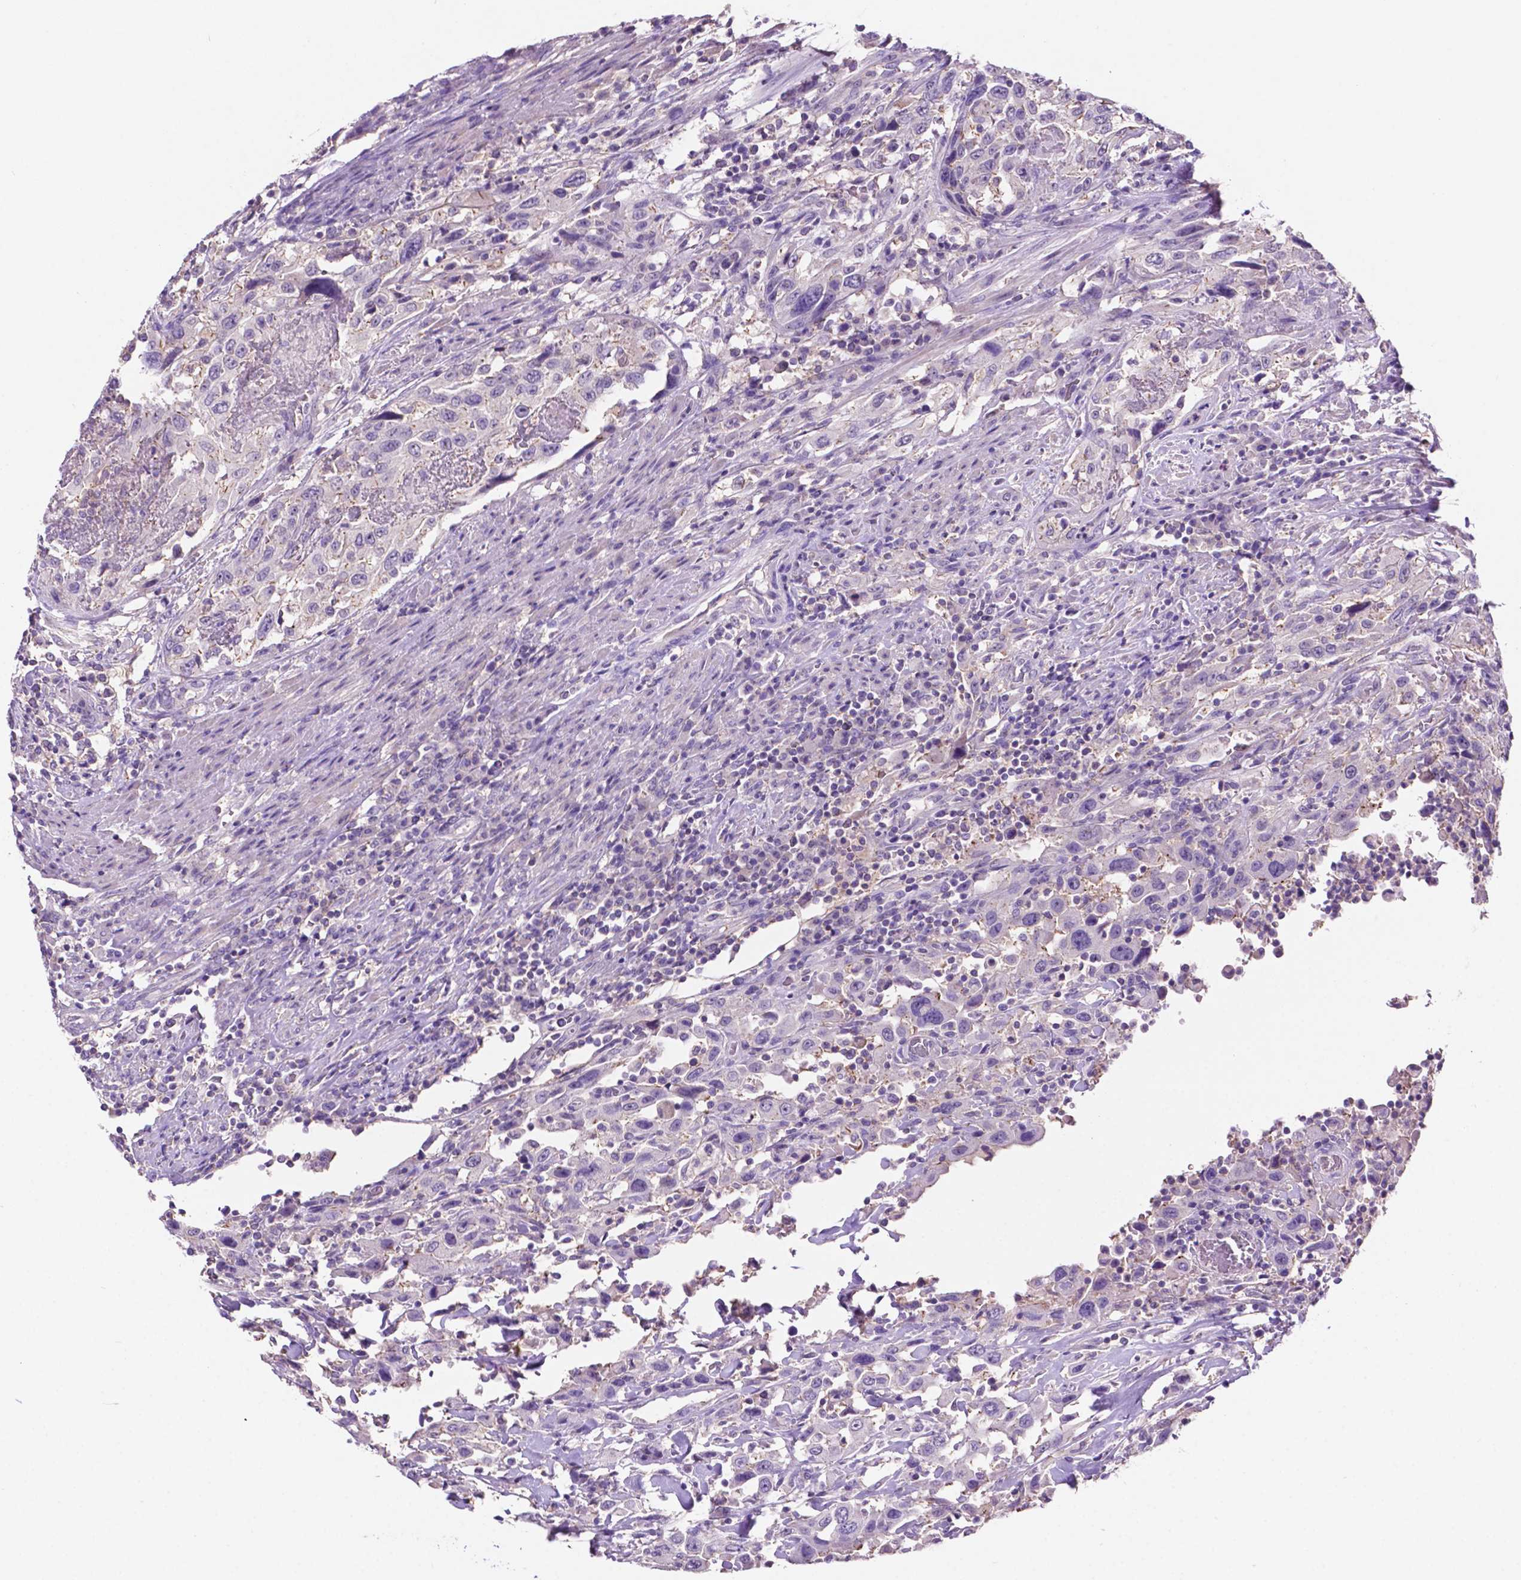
{"staining": {"intensity": "negative", "quantity": "none", "location": "none"}, "tissue": "urothelial cancer", "cell_type": "Tumor cells", "image_type": "cancer", "snomed": [{"axis": "morphology", "description": "Urothelial carcinoma, High grade"}, {"axis": "topography", "description": "Urinary bladder"}], "caption": "Immunohistochemistry (IHC) image of neoplastic tissue: urothelial cancer stained with DAB (3,3'-diaminobenzidine) displays no significant protein staining in tumor cells.", "gene": "PRPS2", "patient": {"sex": "male", "age": 61}}